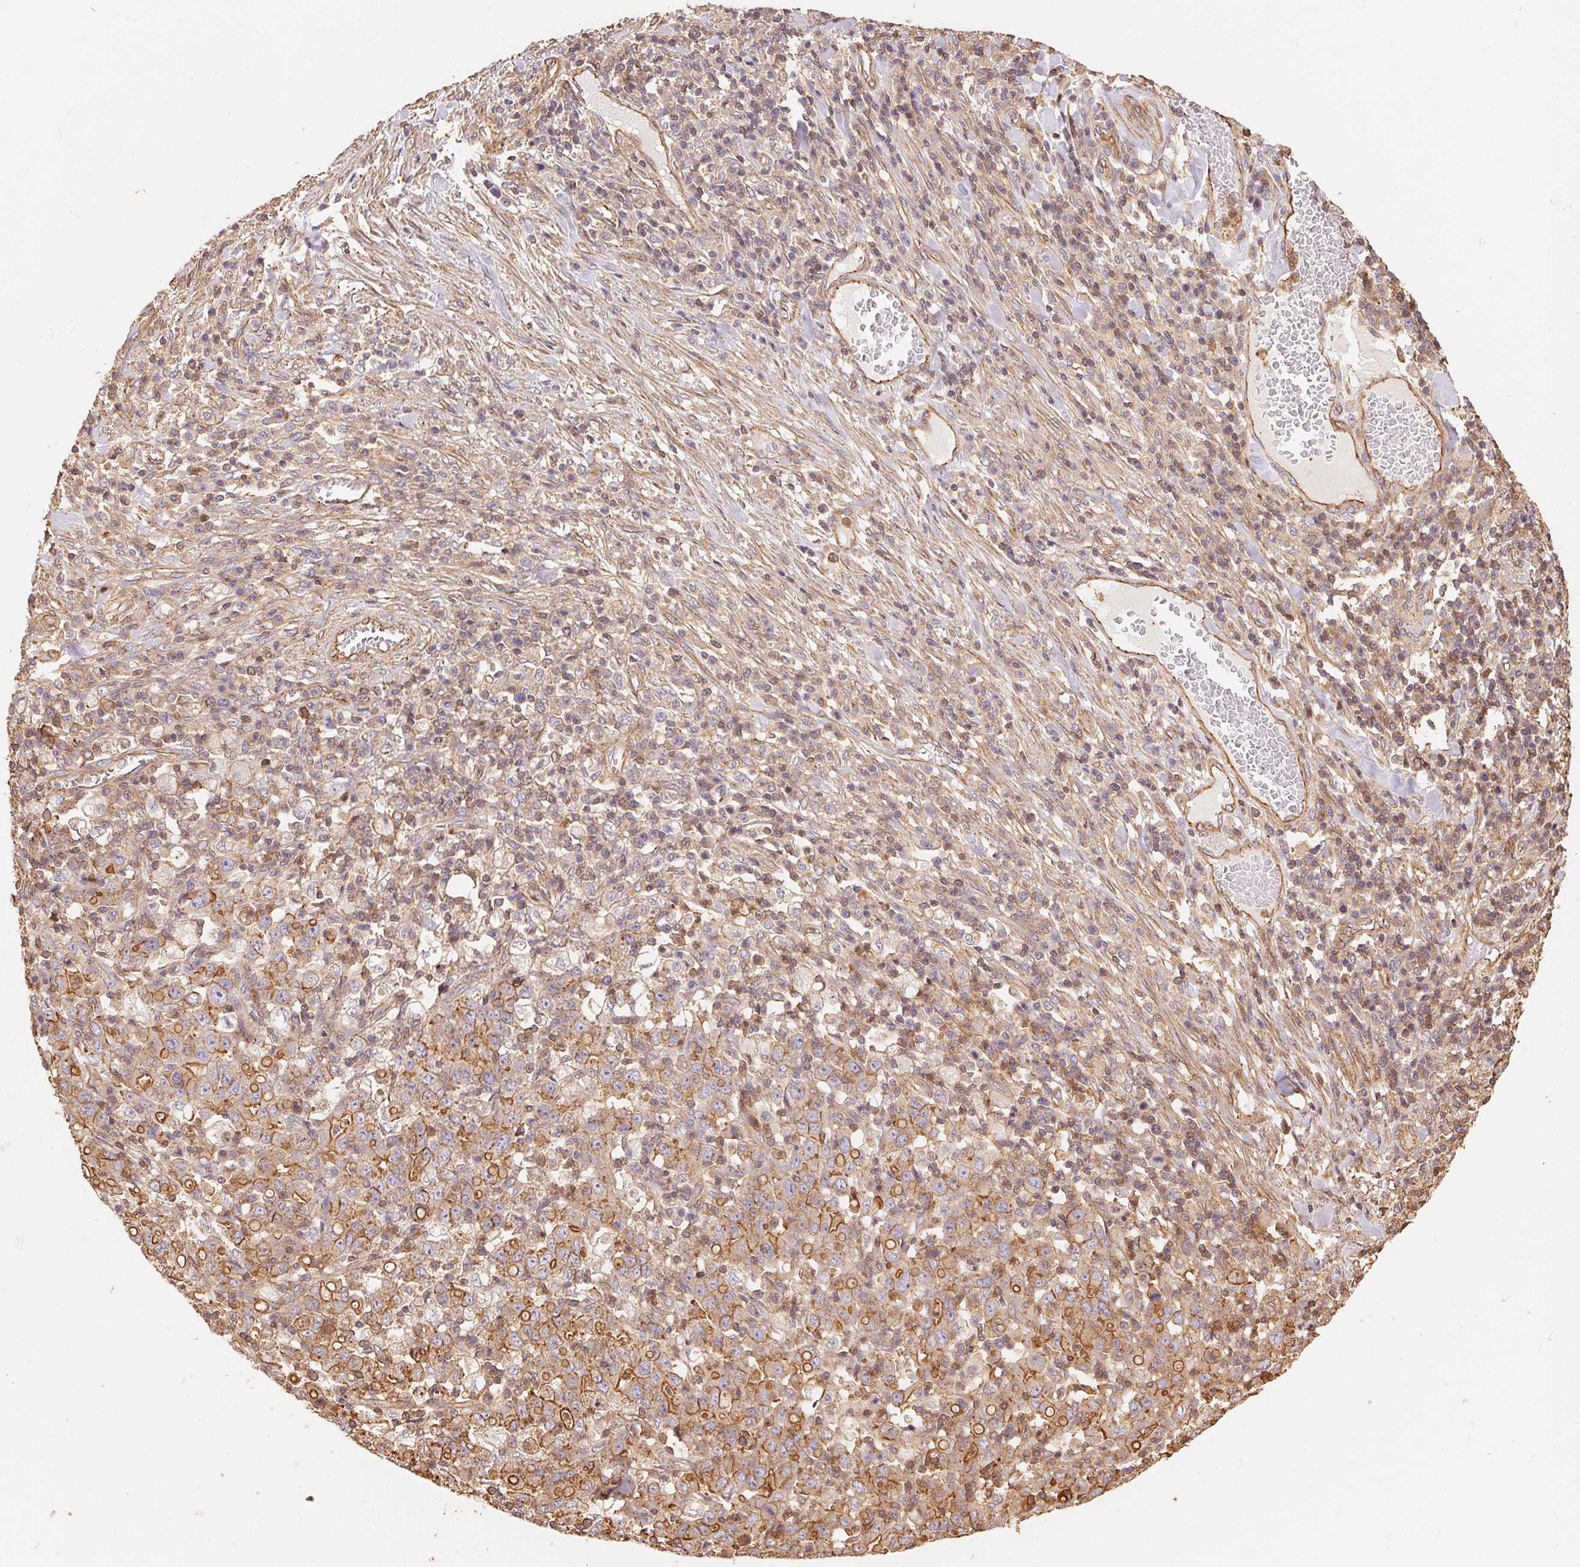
{"staining": {"intensity": "moderate", "quantity": "<25%", "location": "cytoplasmic/membranous"}, "tissue": "stomach cancer", "cell_type": "Tumor cells", "image_type": "cancer", "snomed": [{"axis": "morphology", "description": "Adenocarcinoma, NOS"}, {"axis": "topography", "description": "Stomach, upper"}], "caption": "This micrograph demonstrates immunohistochemistry (IHC) staining of stomach adenocarcinoma, with low moderate cytoplasmic/membranous staining in approximately <25% of tumor cells.", "gene": "FRAS1", "patient": {"sex": "male", "age": 69}}